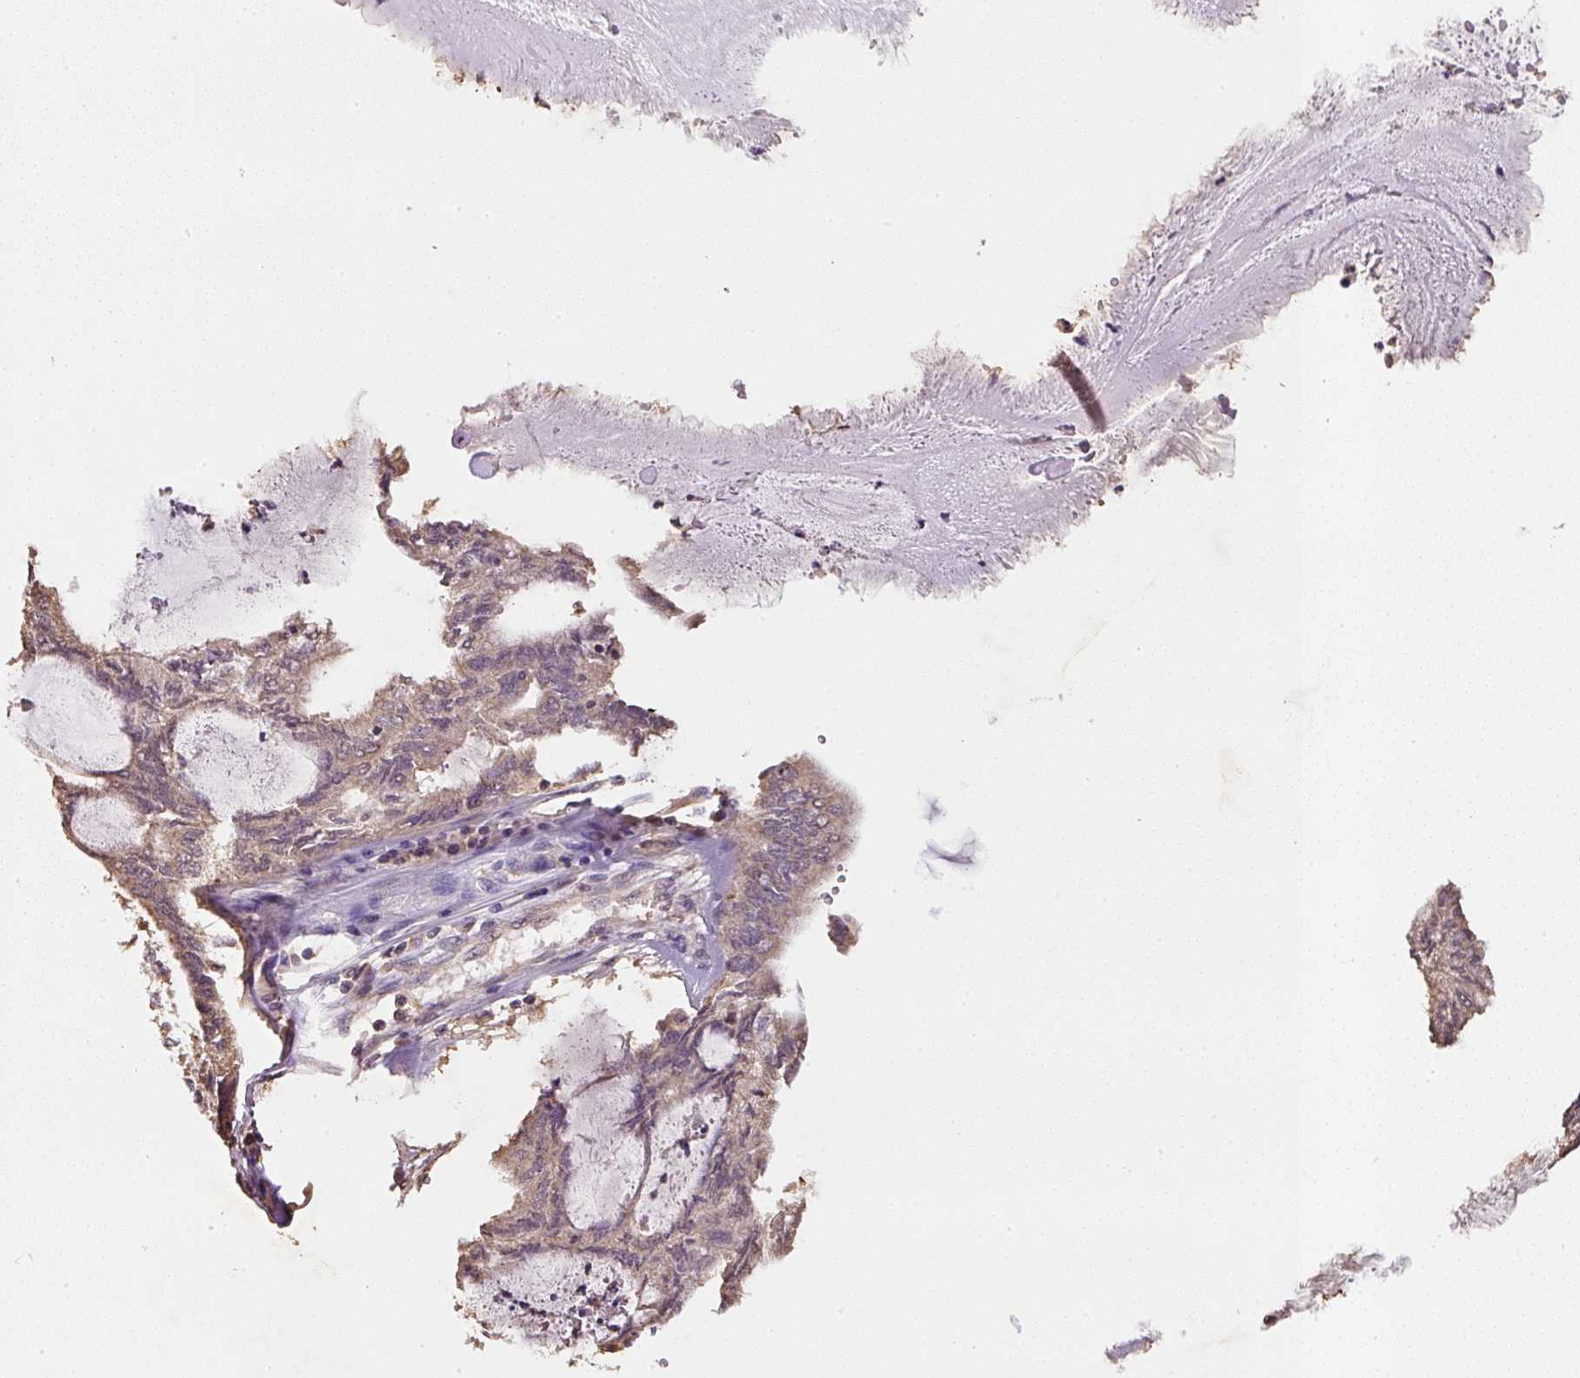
{"staining": {"intensity": "weak", "quantity": ">75%", "location": "cytoplasmic/membranous"}, "tissue": "endometrial cancer", "cell_type": "Tumor cells", "image_type": "cancer", "snomed": [{"axis": "morphology", "description": "Adenocarcinoma, NOS"}, {"axis": "topography", "description": "Endometrium"}], "caption": "Adenocarcinoma (endometrial) stained for a protein (brown) shows weak cytoplasmic/membranous positive positivity in approximately >75% of tumor cells.", "gene": "TMEM170B", "patient": {"sex": "female", "age": 80}}